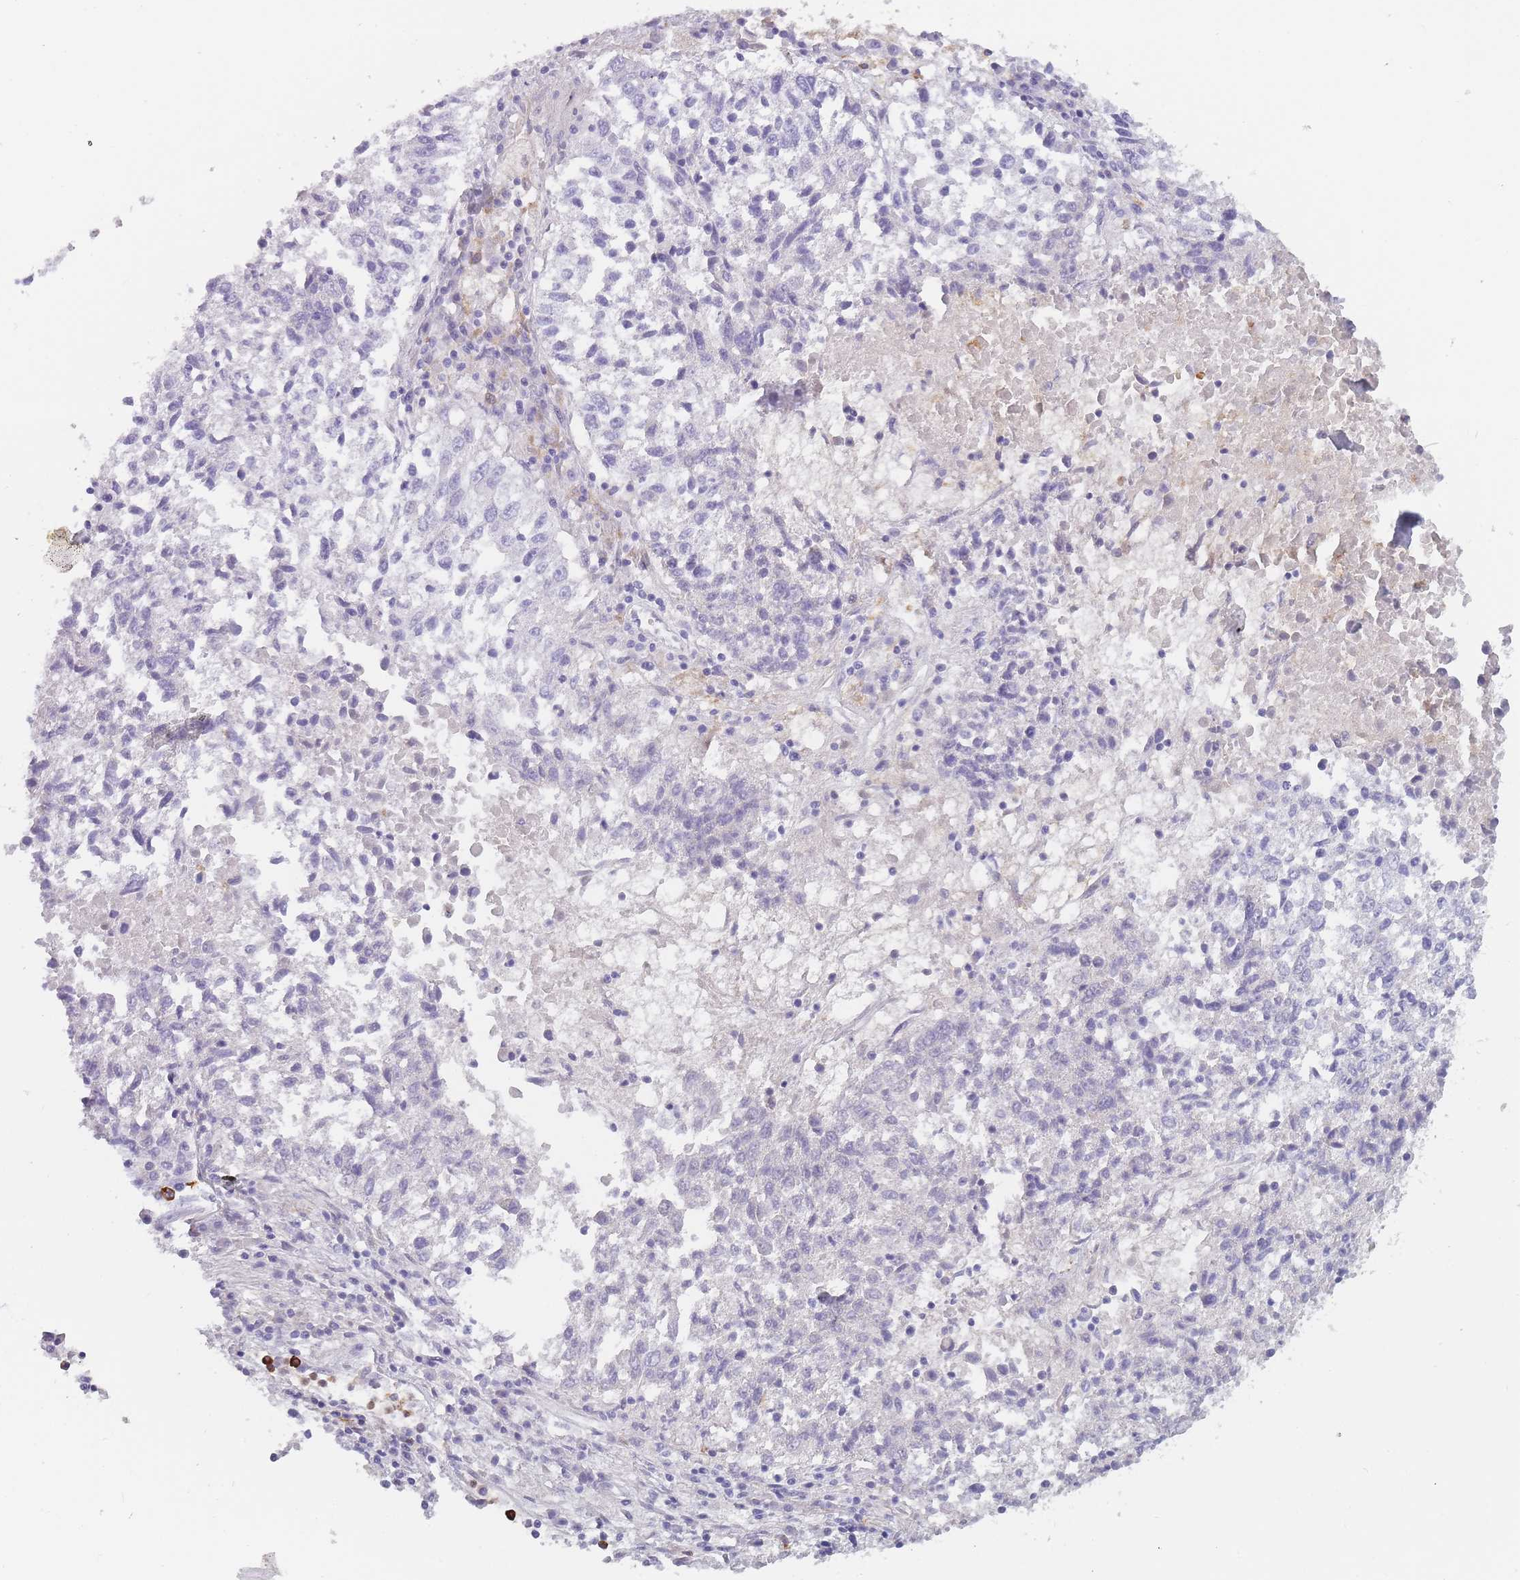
{"staining": {"intensity": "negative", "quantity": "none", "location": "none"}, "tissue": "lung cancer", "cell_type": "Tumor cells", "image_type": "cancer", "snomed": [{"axis": "morphology", "description": "Squamous cell carcinoma, NOS"}, {"axis": "topography", "description": "Lung"}], "caption": "Protein analysis of lung squamous cell carcinoma exhibits no significant positivity in tumor cells. (DAB immunohistochemistry with hematoxylin counter stain).", "gene": "CR1L", "patient": {"sex": "male", "age": 73}}